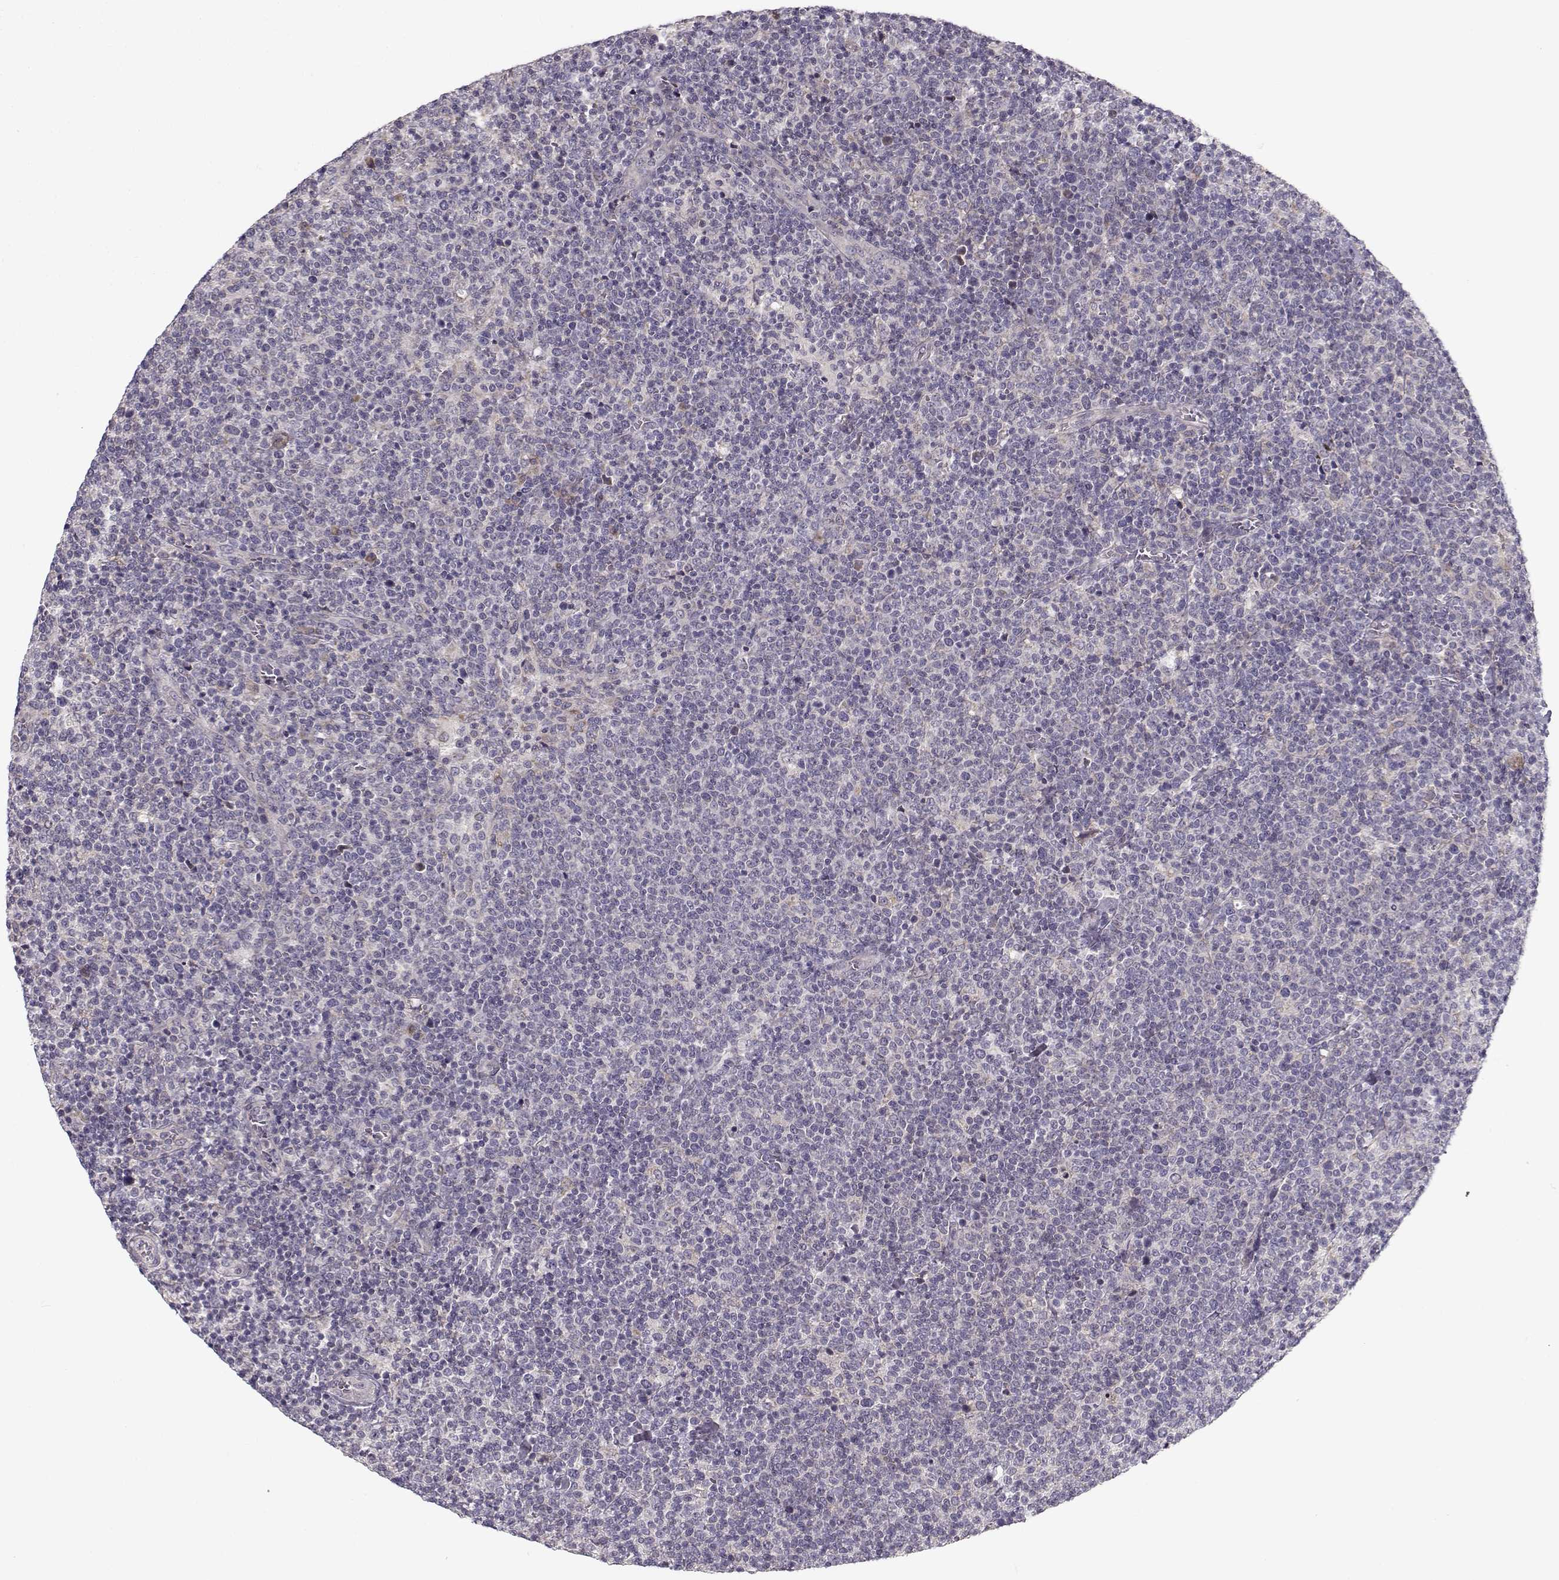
{"staining": {"intensity": "negative", "quantity": "none", "location": "none"}, "tissue": "lymphoma", "cell_type": "Tumor cells", "image_type": "cancer", "snomed": [{"axis": "morphology", "description": "Malignant lymphoma, non-Hodgkin's type, High grade"}, {"axis": "topography", "description": "Lymph node"}], "caption": "Immunohistochemical staining of lymphoma reveals no significant staining in tumor cells.", "gene": "ENTPD8", "patient": {"sex": "male", "age": 61}}